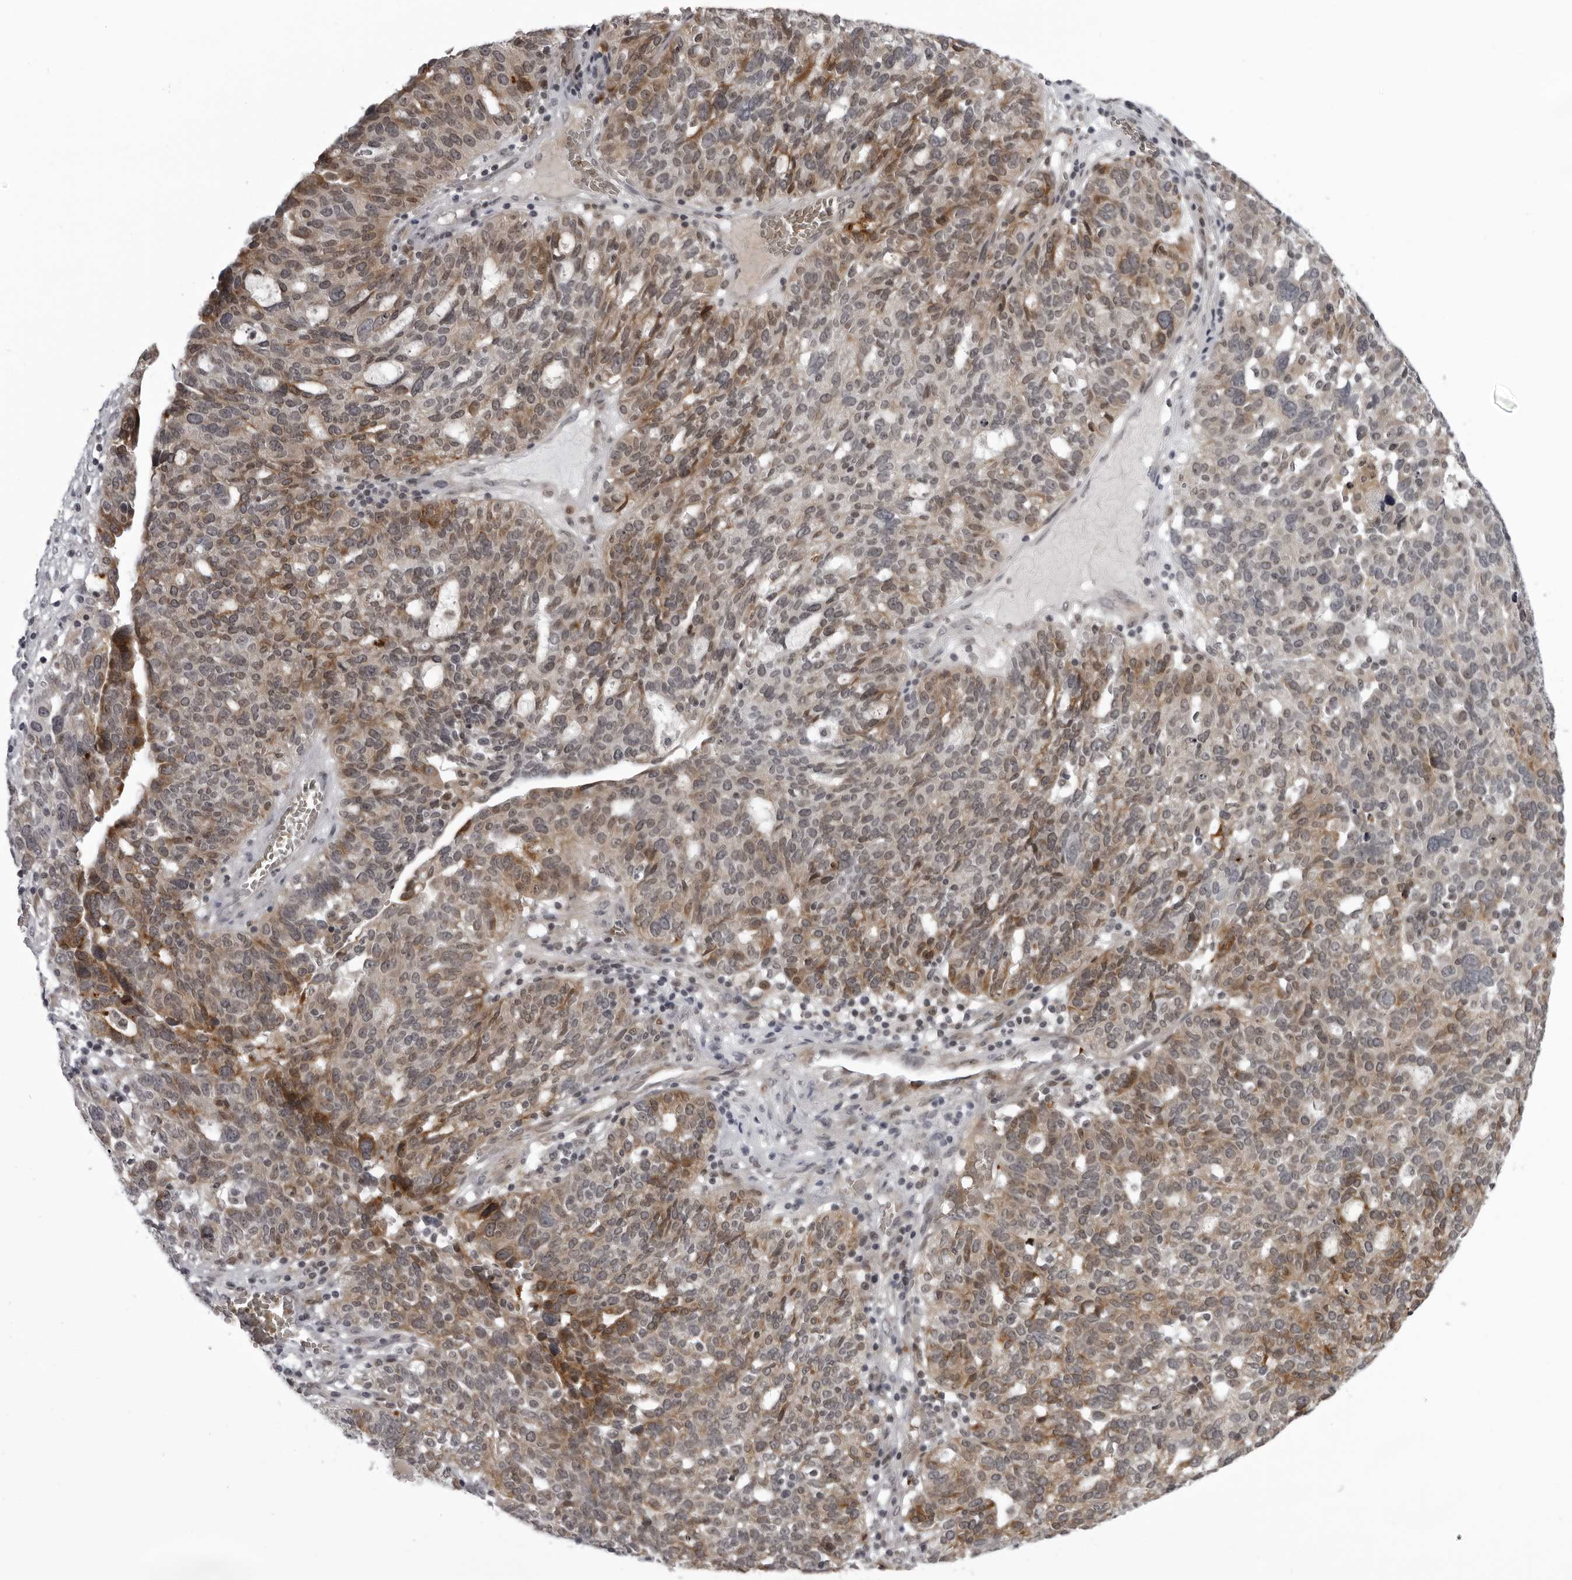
{"staining": {"intensity": "moderate", "quantity": "25%-75%", "location": "cytoplasmic/membranous"}, "tissue": "ovarian cancer", "cell_type": "Tumor cells", "image_type": "cancer", "snomed": [{"axis": "morphology", "description": "Cystadenocarcinoma, serous, NOS"}, {"axis": "topography", "description": "Ovary"}], "caption": "Immunohistochemistry staining of ovarian cancer (serous cystadenocarcinoma), which demonstrates medium levels of moderate cytoplasmic/membranous staining in about 25%-75% of tumor cells indicating moderate cytoplasmic/membranous protein positivity. The staining was performed using DAB (3,3'-diaminobenzidine) (brown) for protein detection and nuclei were counterstained in hematoxylin (blue).", "gene": "THOP1", "patient": {"sex": "female", "age": 59}}